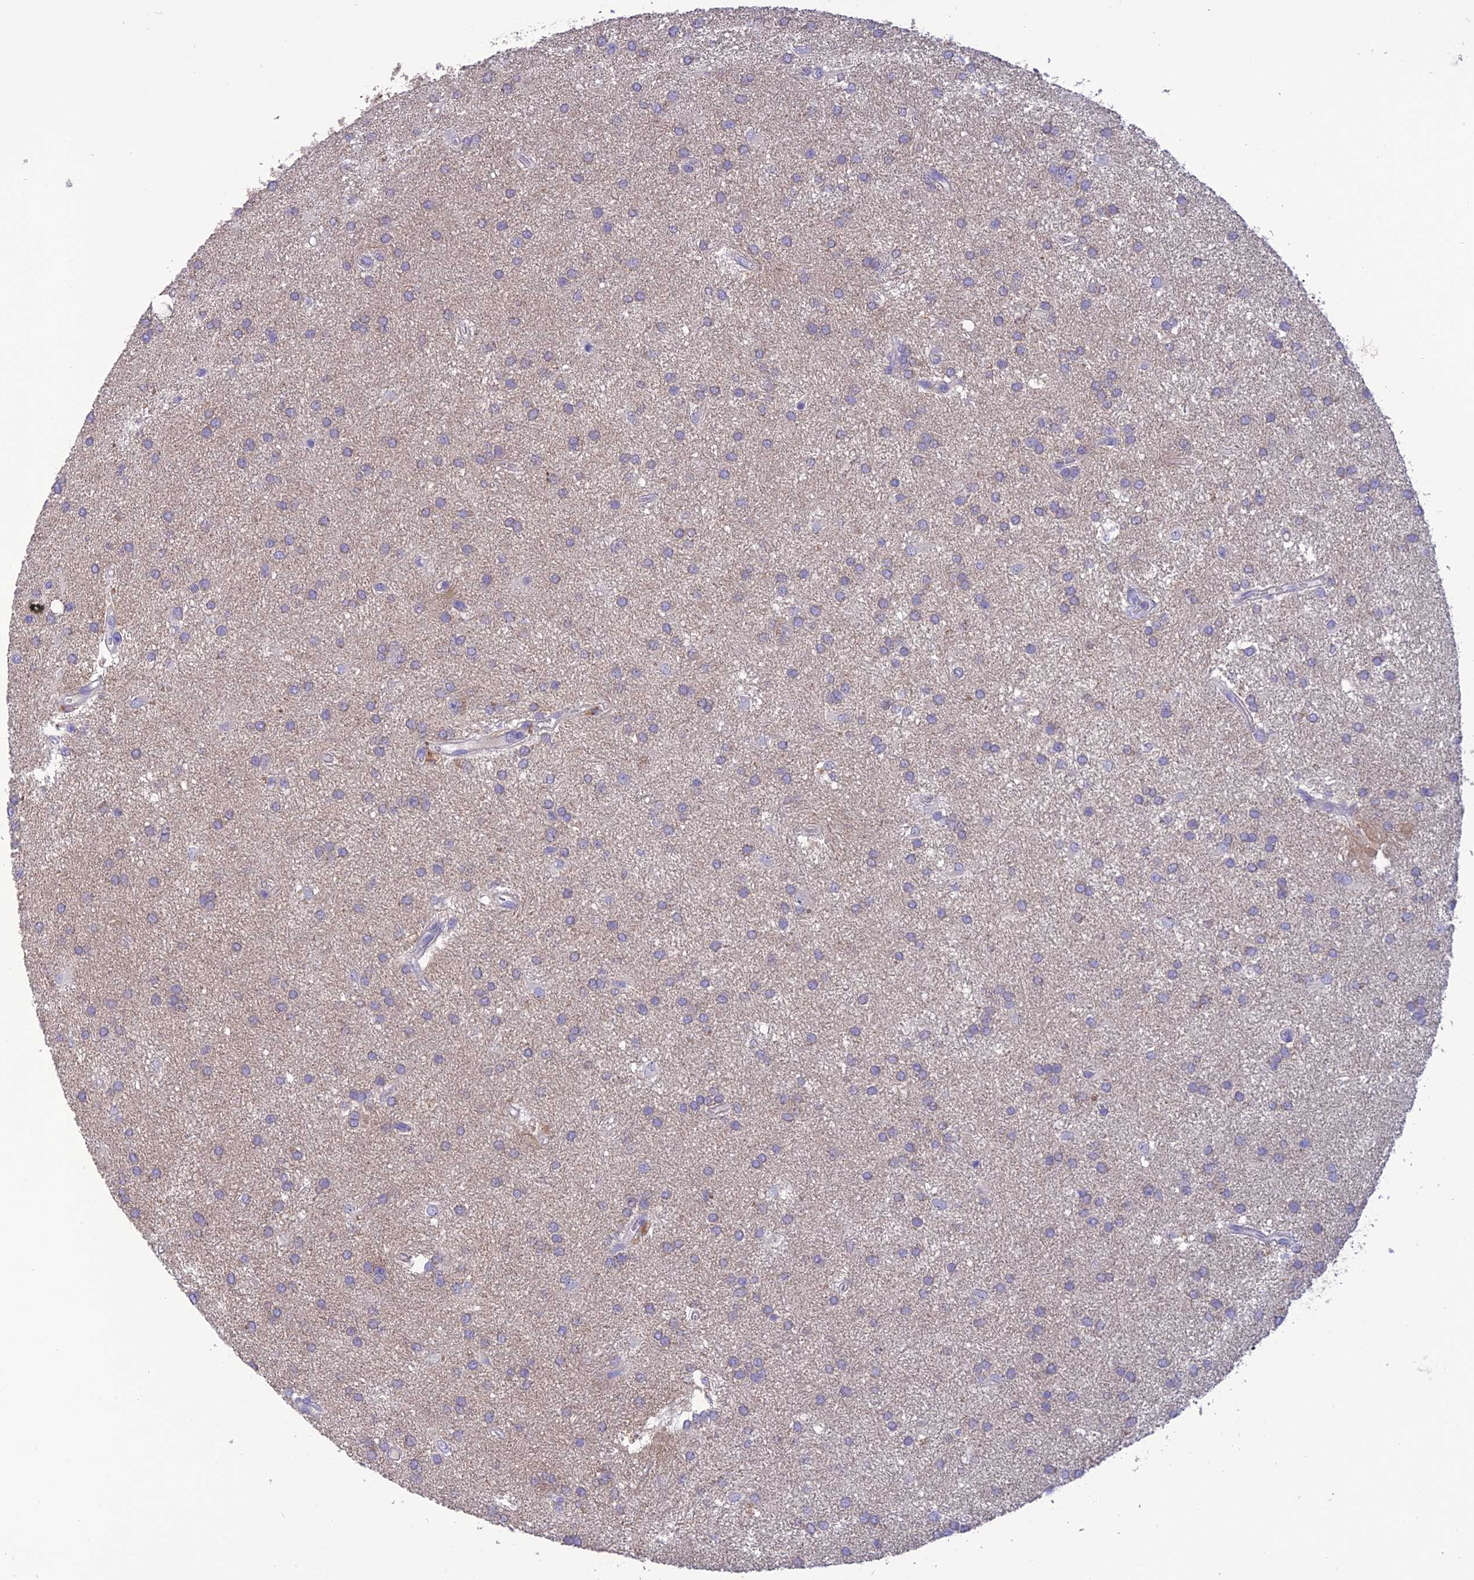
{"staining": {"intensity": "negative", "quantity": "none", "location": "none"}, "tissue": "glioma", "cell_type": "Tumor cells", "image_type": "cancer", "snomed": [{"axis": "morphology", "description": "Glioma, malignant, Low grade"}, {"axis": "topography", "description": "Brain"}], "caption": "Photomicrograph shows no significant protein expression in tumor cells of glioma.", "gene": "SFT2D2", "patient": {"sex": "male", "age": 66}}